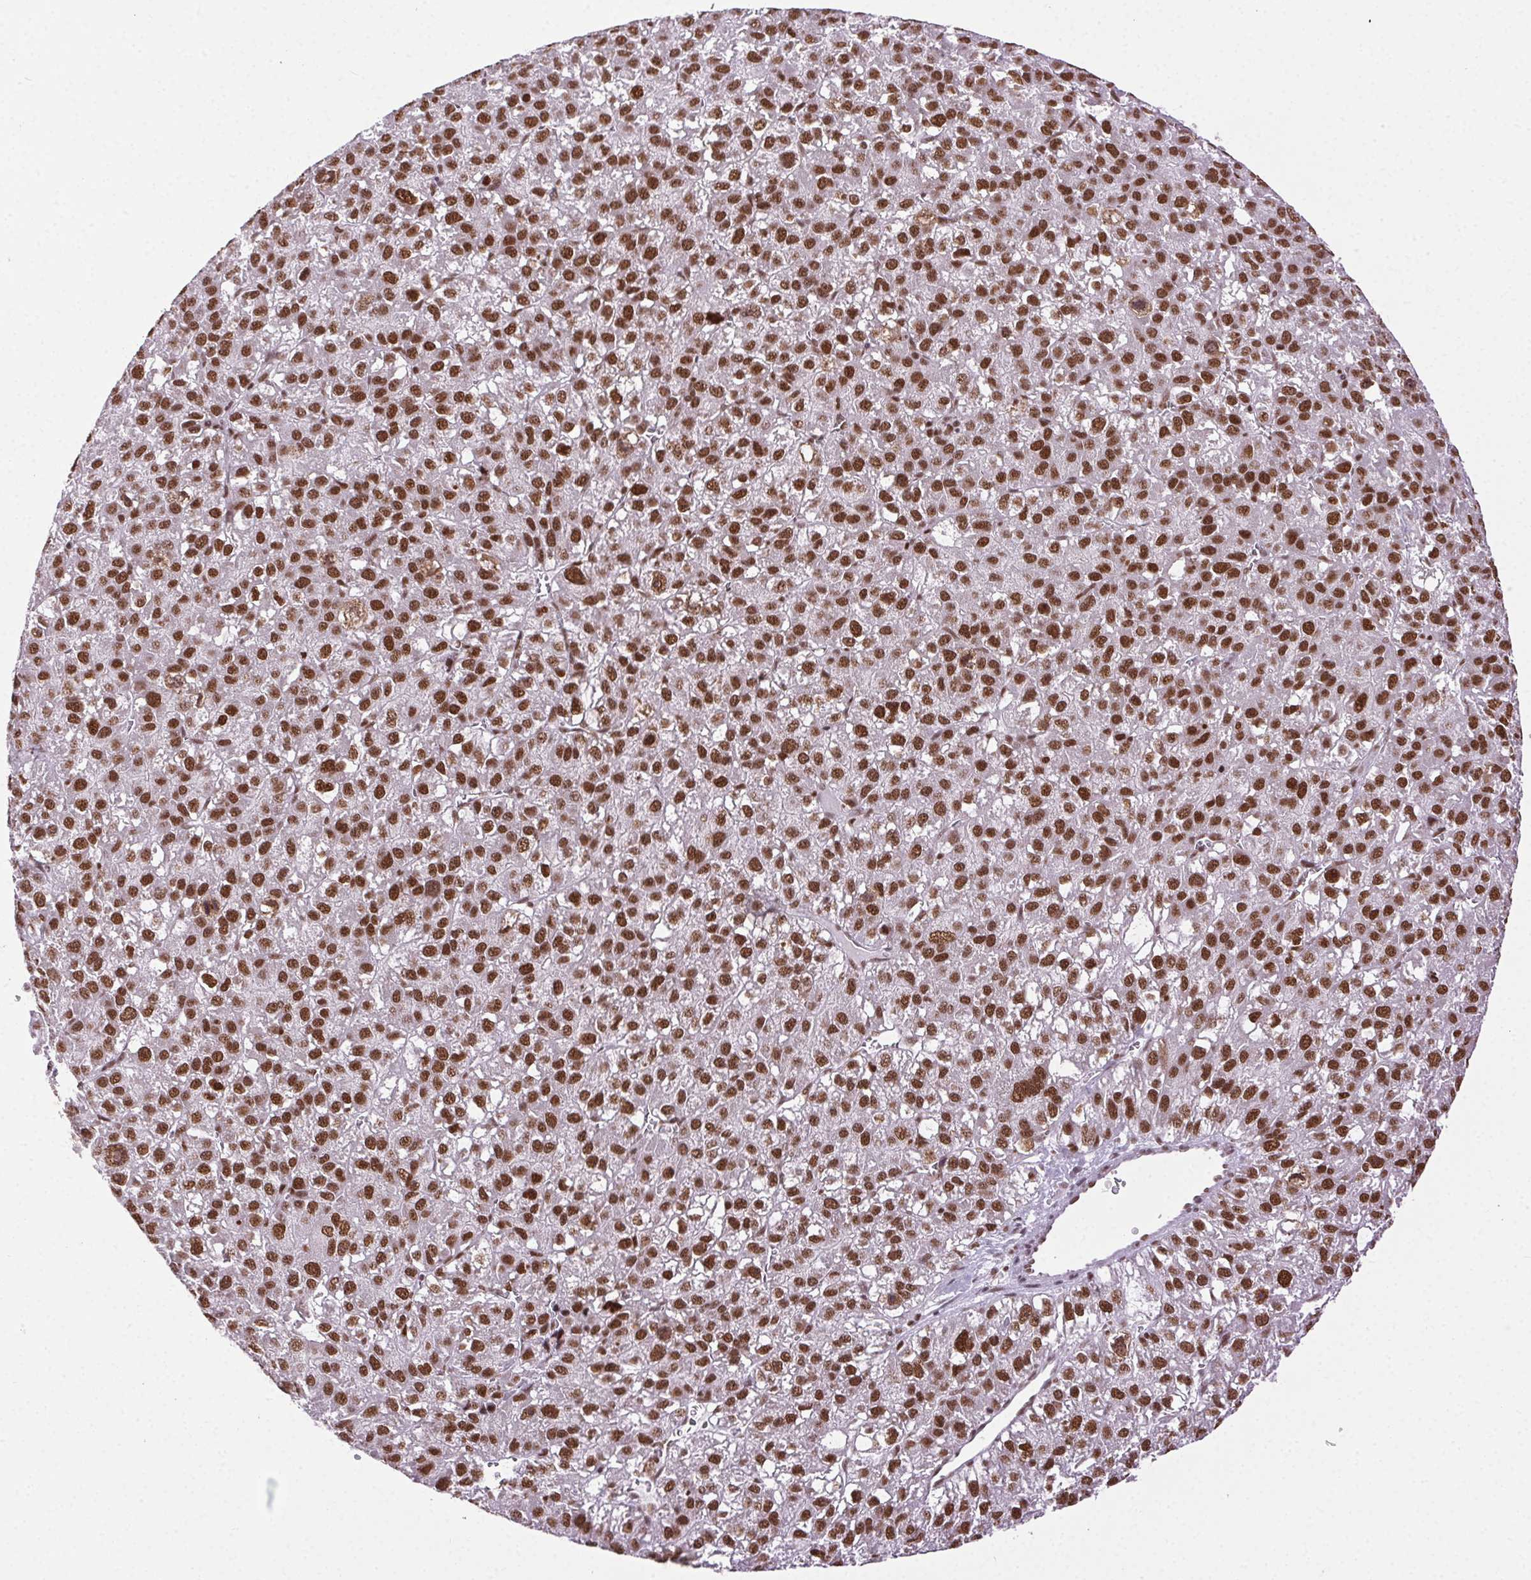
{"staining": {"intensity": "strong", "quantity": ">75%", "location": "nuclear"}, "tissue": "liver cancer", "cell_type": "Tumor cells", "image_type": "cancer", "snomed": [{"axis": "morphology", "description": "Carcinoma, Hepatocellular, NOS"}, {"axis": "topography", "description": "Liver"}], "caption": "A high amount of strong nuclear staining is seen in about >75% of tumor cells in liver cancer tissue.", "gene": "TRA2B", "patient": {"sex": "female", "age": 70}}